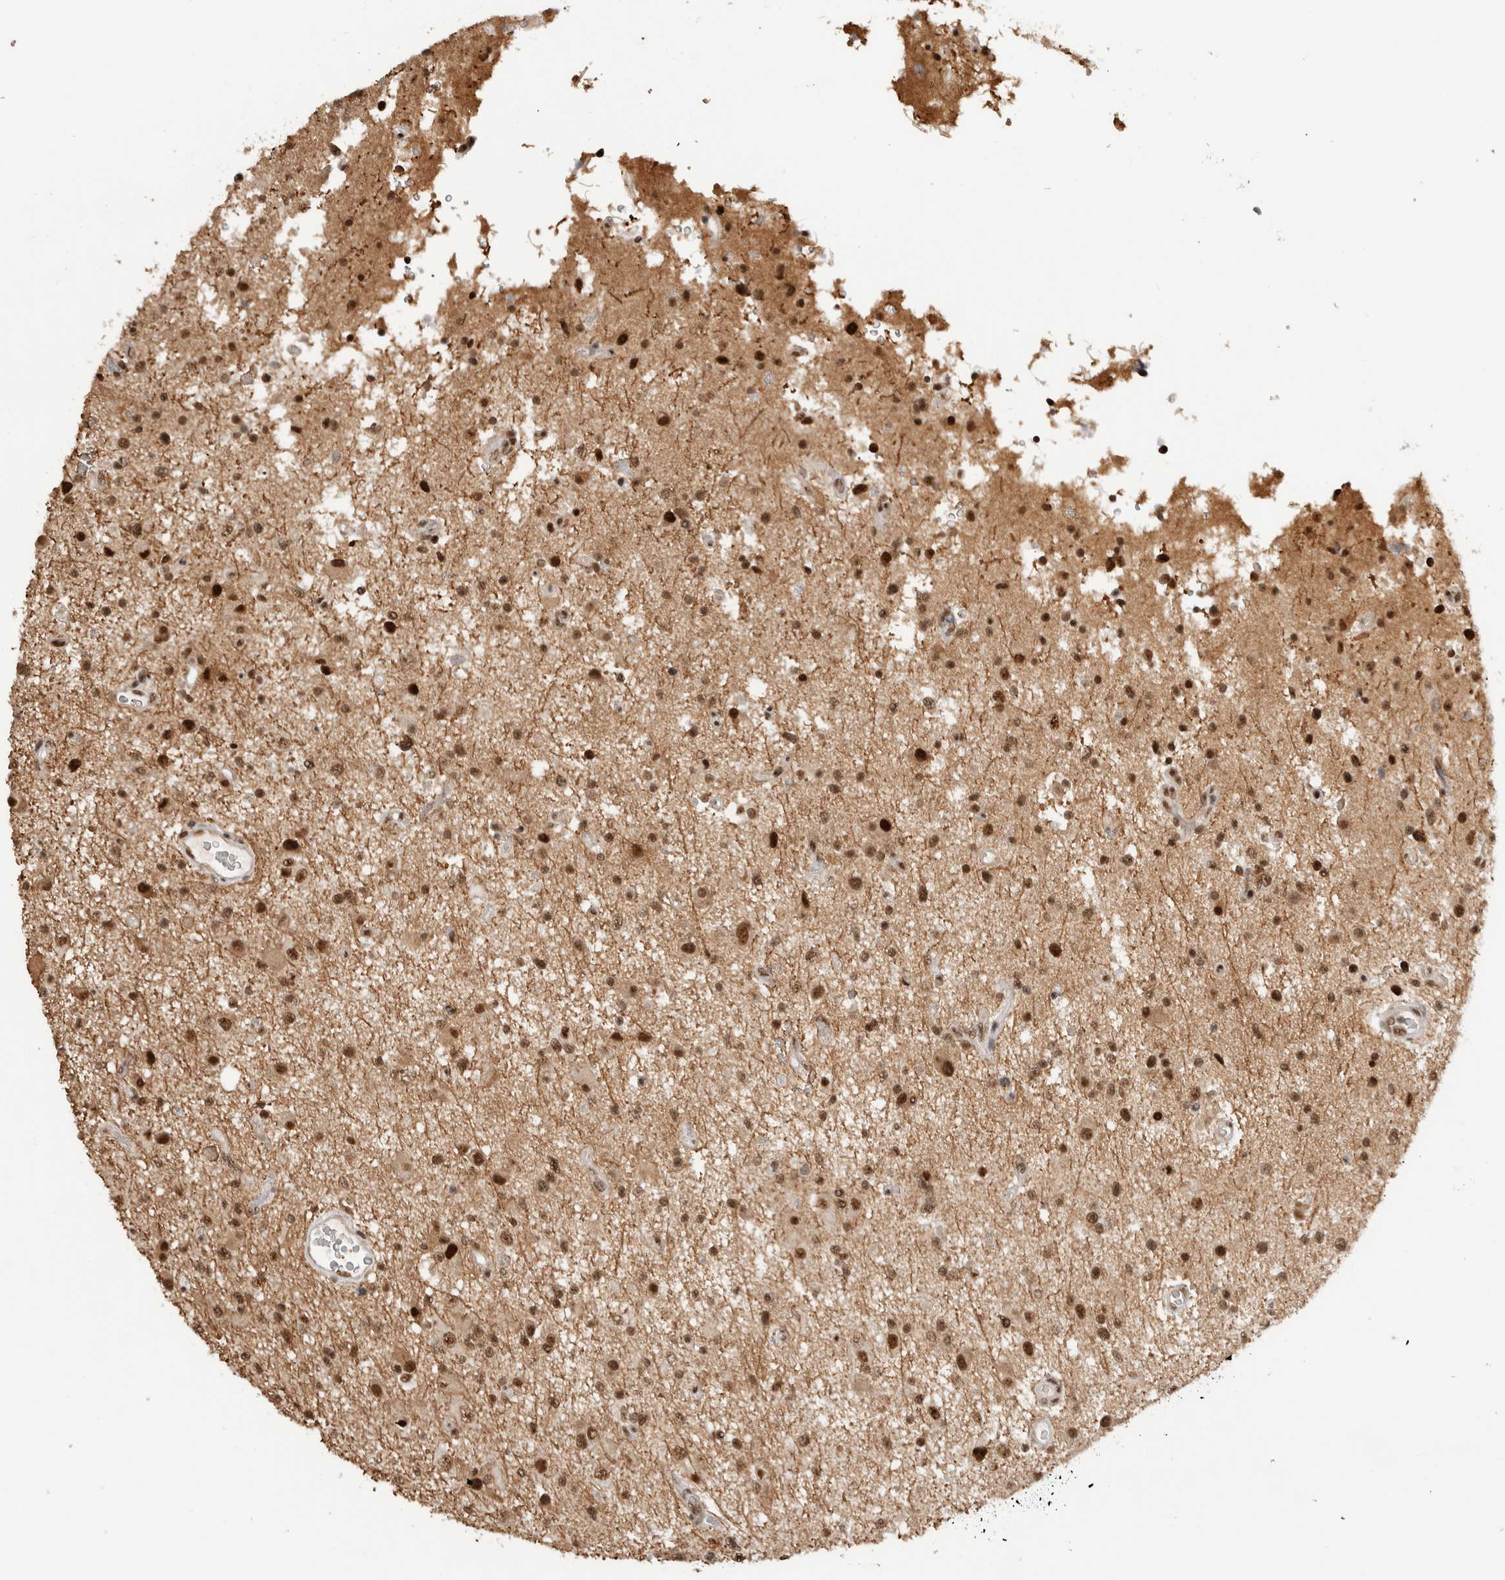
{"staining": {"intensity": "strong", "quantity": ">75%", "location": "nuclear"}, "tissue": "glioma", "cell_type": "Tumor cells", "image_type": "cancer", "snomed": [{"axis": "morphology", "description": "Glioma, malignant, High grade"}, {"axis": "topography", "description": "Brain"}], "caption": "Brown immunohistochemical staining in human glioma displays strong nuclear staining in approximately >75% of tumor cells.", "gene": "NCAPG2", "patient": {"sex": "male", "age": 33}}